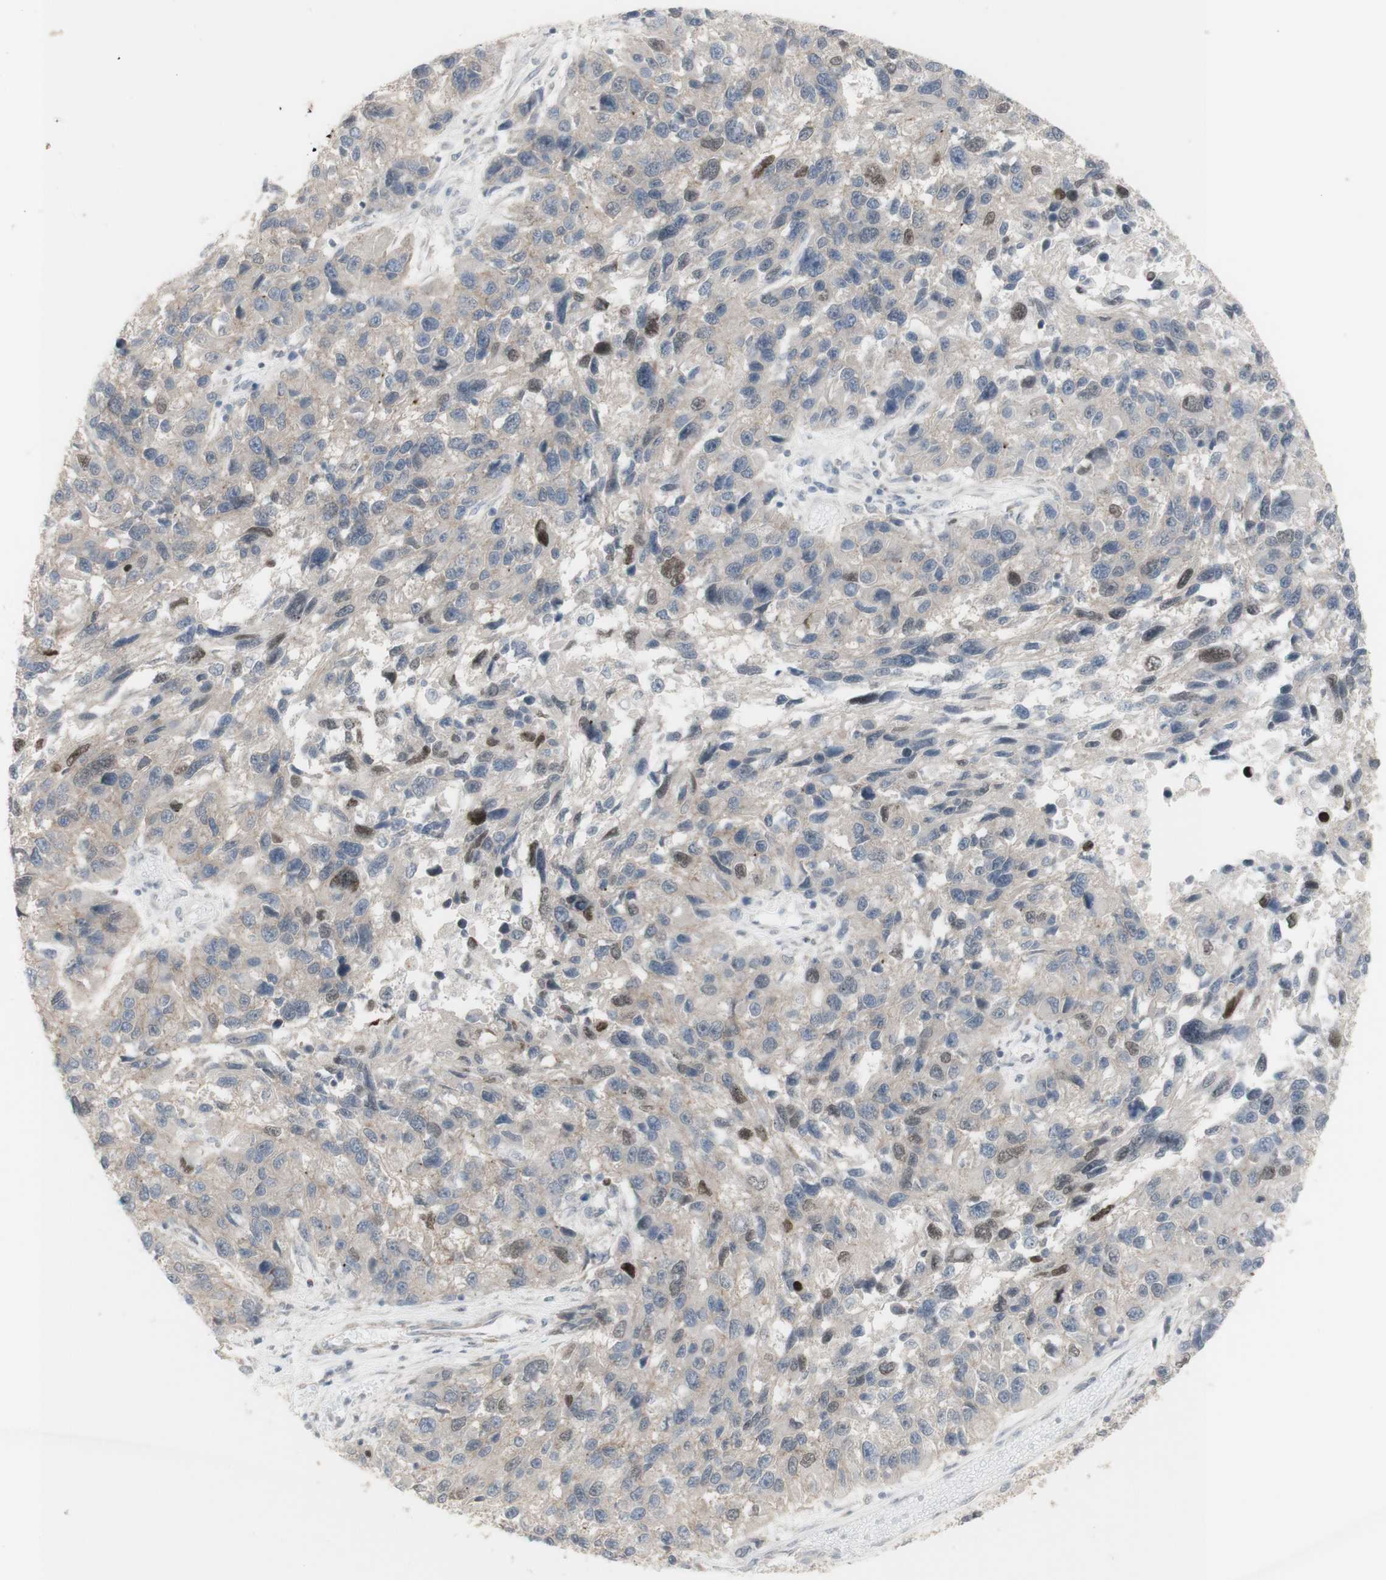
{"staining": {"intensity": "moderate", "quantity": "25%-75%", "location": "nuclear"}, "tissue": "melanoma", "cell_type": "Tumor cells", "image_type": "cancer", "snomed": [{"axis": "morphology", "description": "Malignant melanoma, NOS"}, {"axis": "topography", "description": "Skin"}], "caption": "High-power microscopy captured an immunohistochemistry histopathology image of melanoma, revealing moderate nuclear staining in about 25%-75% of tumor cells.", "gene": "C1orf116", "patient": {"sex": "male", "age": 53}}